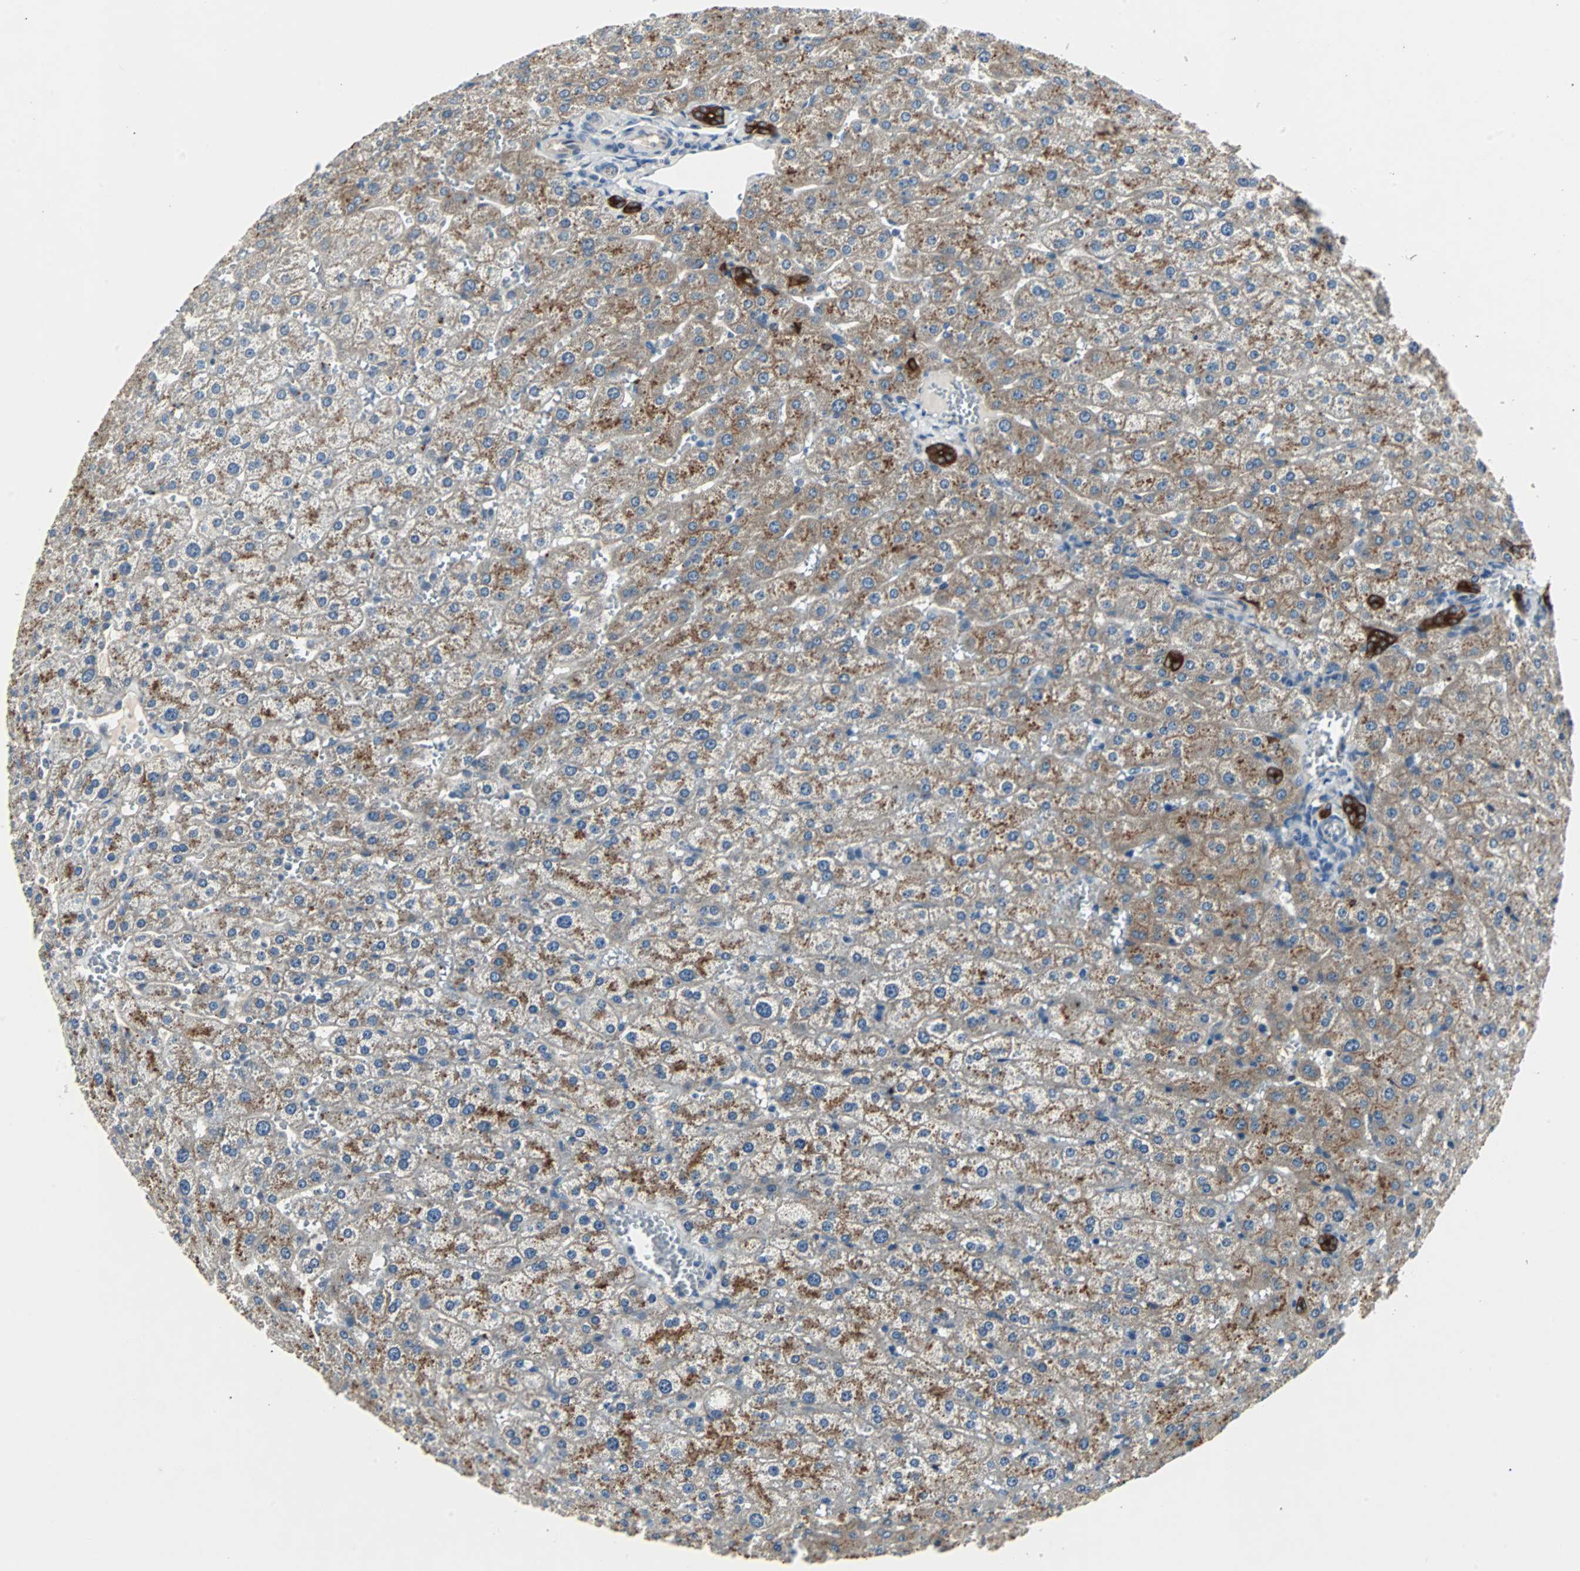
{"staining": {"intensity": "strong", "quantity": ">75%", "location": "cytoplasmic/membranous"}, "tissue": "liver", "cell_type": "Cholangiocytes", "image_type": "normal", "snomed": [{"axis": "morphology", "description": "Normal tissue, NOS"}, {"axis": "morphology", "description": "Fibrosis, NOS"}, {"axis": "topography", "description": "Liver"}], "caption": "Strong cytoplasmic/membranous staining is appreciated in approximately >75% of cholangiocytes in unremarkable liver. (DAB (3,3'-diaminobenzidine) IHC with brightfield microscopy, high magnification).", "gene": "CMC2", "patient": {"sex": "female", "age": 29}}